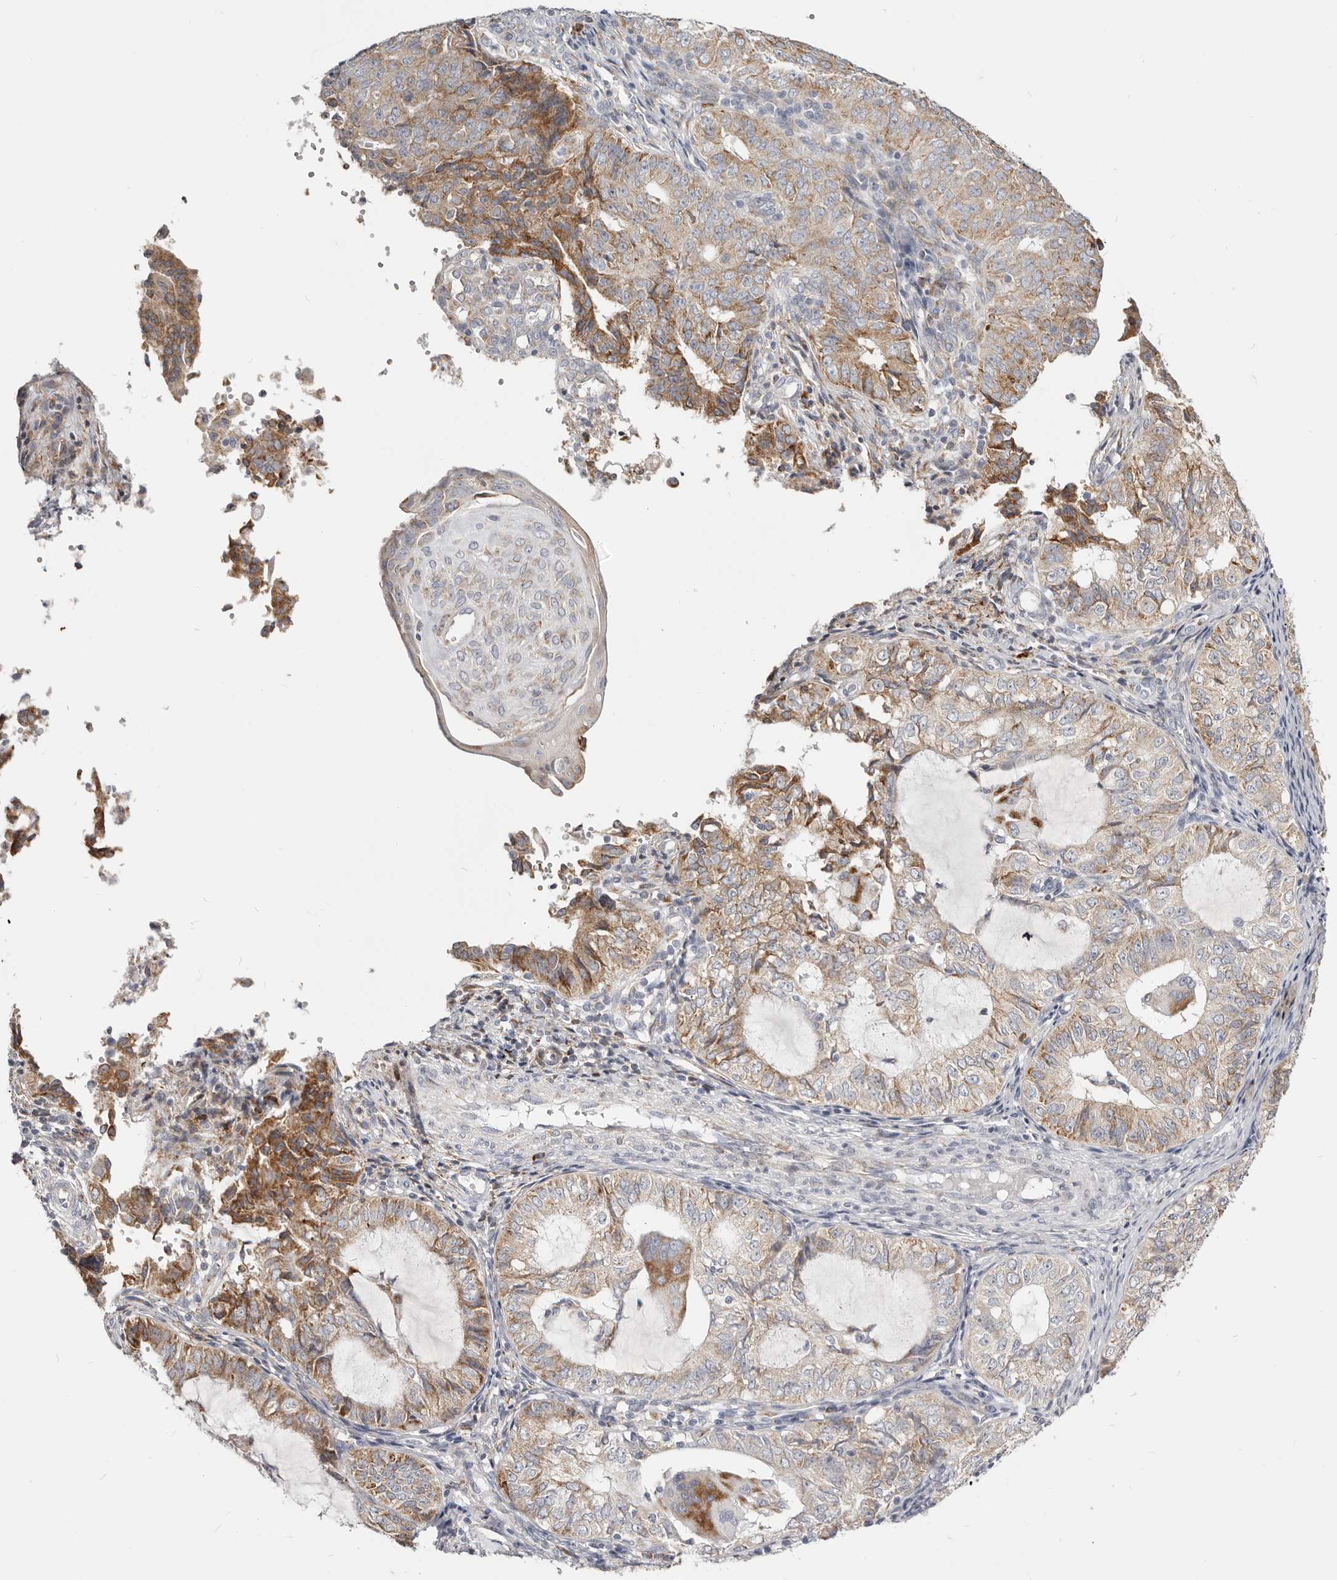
{"staining": {"intensity": "weak", "quantity": "25%-75%", "location": "cytoplasmic/membranous"}, "tissue": "endometrial cancer", "cell_type": "Tumor cells", "image_type": "cancer", "snomed": [{"axis": "morphology", "description": "Adenocarcinoma, NOS"}, {"axis": "topography", "description": "Endometrium"}], "caption": "Immunohistochemical staining of adenocarcinoma (endometrial) displays low levels of weak cytoplasmic/membranous protein expression in approximately 25%-75% of tumor cells. The staining was performed using DAB, with brown indicating positive protein expression. Nuclei are stained blue with hematoxylin.", "gene": "IL32", "patient": {"sex": "female", "age": 32}}